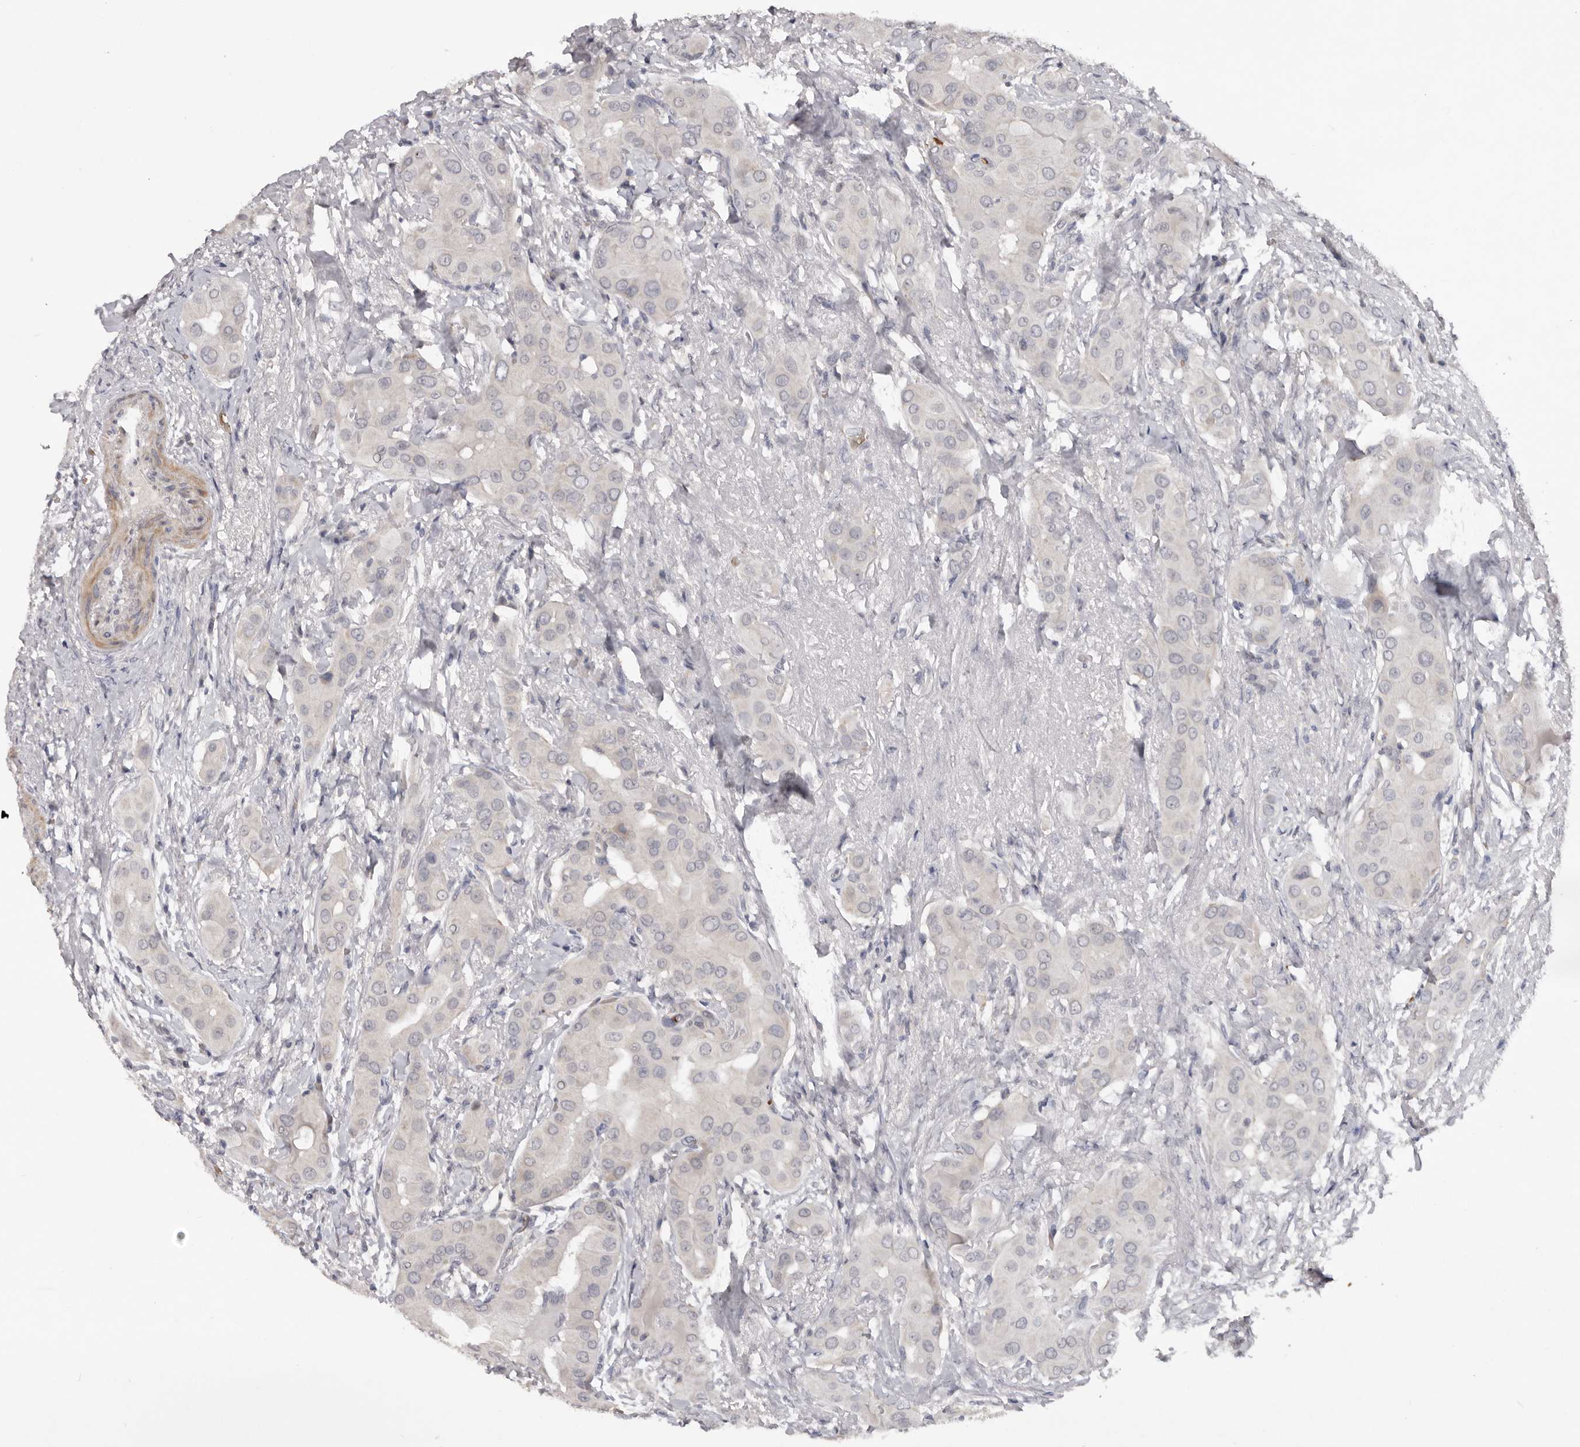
{"staining": {"intensity": "negative", "quantity": "none", "location": "none"}, "tissue": "thyroid cancer", "cell_type": "Tumor cells", "image_type": "cancer", "snomed": [{"axis": "morphology", "description": "Papillary adenocarcinoma, NOS"}, {"axis": "topography", "description": "Thyroid gland"}], "caption": "The immunohistochemistry image has no significant expression in tumor cells of papillary adenocarcinoma (thyroid) tissue. (Brightfield microscopy of DAB immunohistochemistry at high magnification).", "gene": "TNR", "patient": {"sex": "male", "age": 33}}